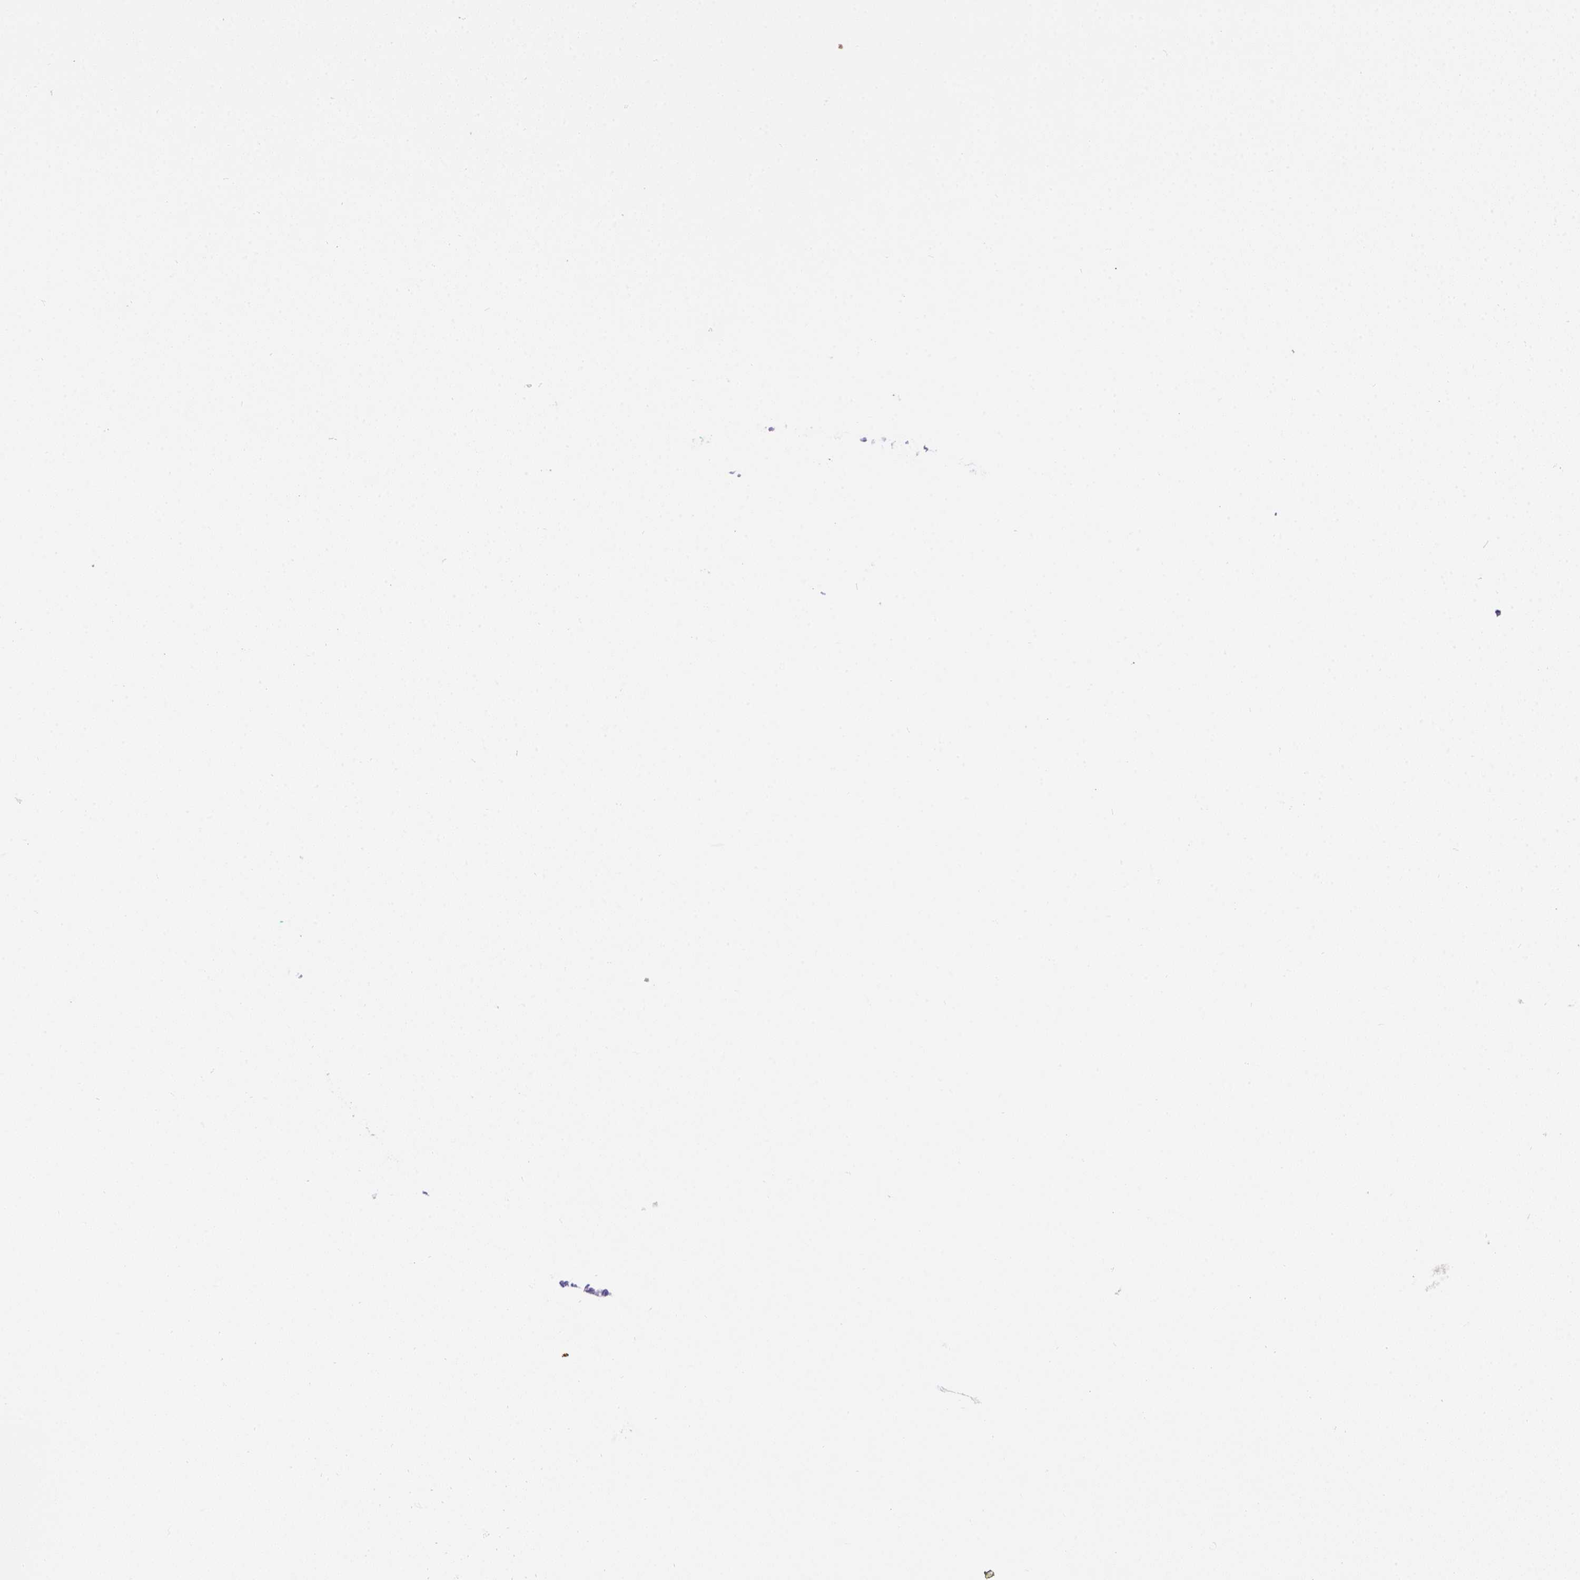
{"staining": {"intensity": "negative", "quantity": "none", "location": "none"}, "tissue": "pancreatic cancer", "cell_type": "Tumor cells", "image_type": "cancer", "snomed": [{"axis": "morphology", "description": "Normal tissue, NOS"}, {"axis": "morphology", "description": "Adenocarcinoma, NOS"}, {"axis": "topography", "description": "Lymph node"}, {"axis": "topography", "description": "Pancreas"}], "caption": "DAB immunohistochemical staining of human pancreatic adenocarcinoma reveals no significant staining in tumor cells. (DAB immunohistochemistry (IHC) visualized using brightfield microscopy, high magnification).", "gene": "FOXI1", "patient": {"sex": "female", "age": 58}}